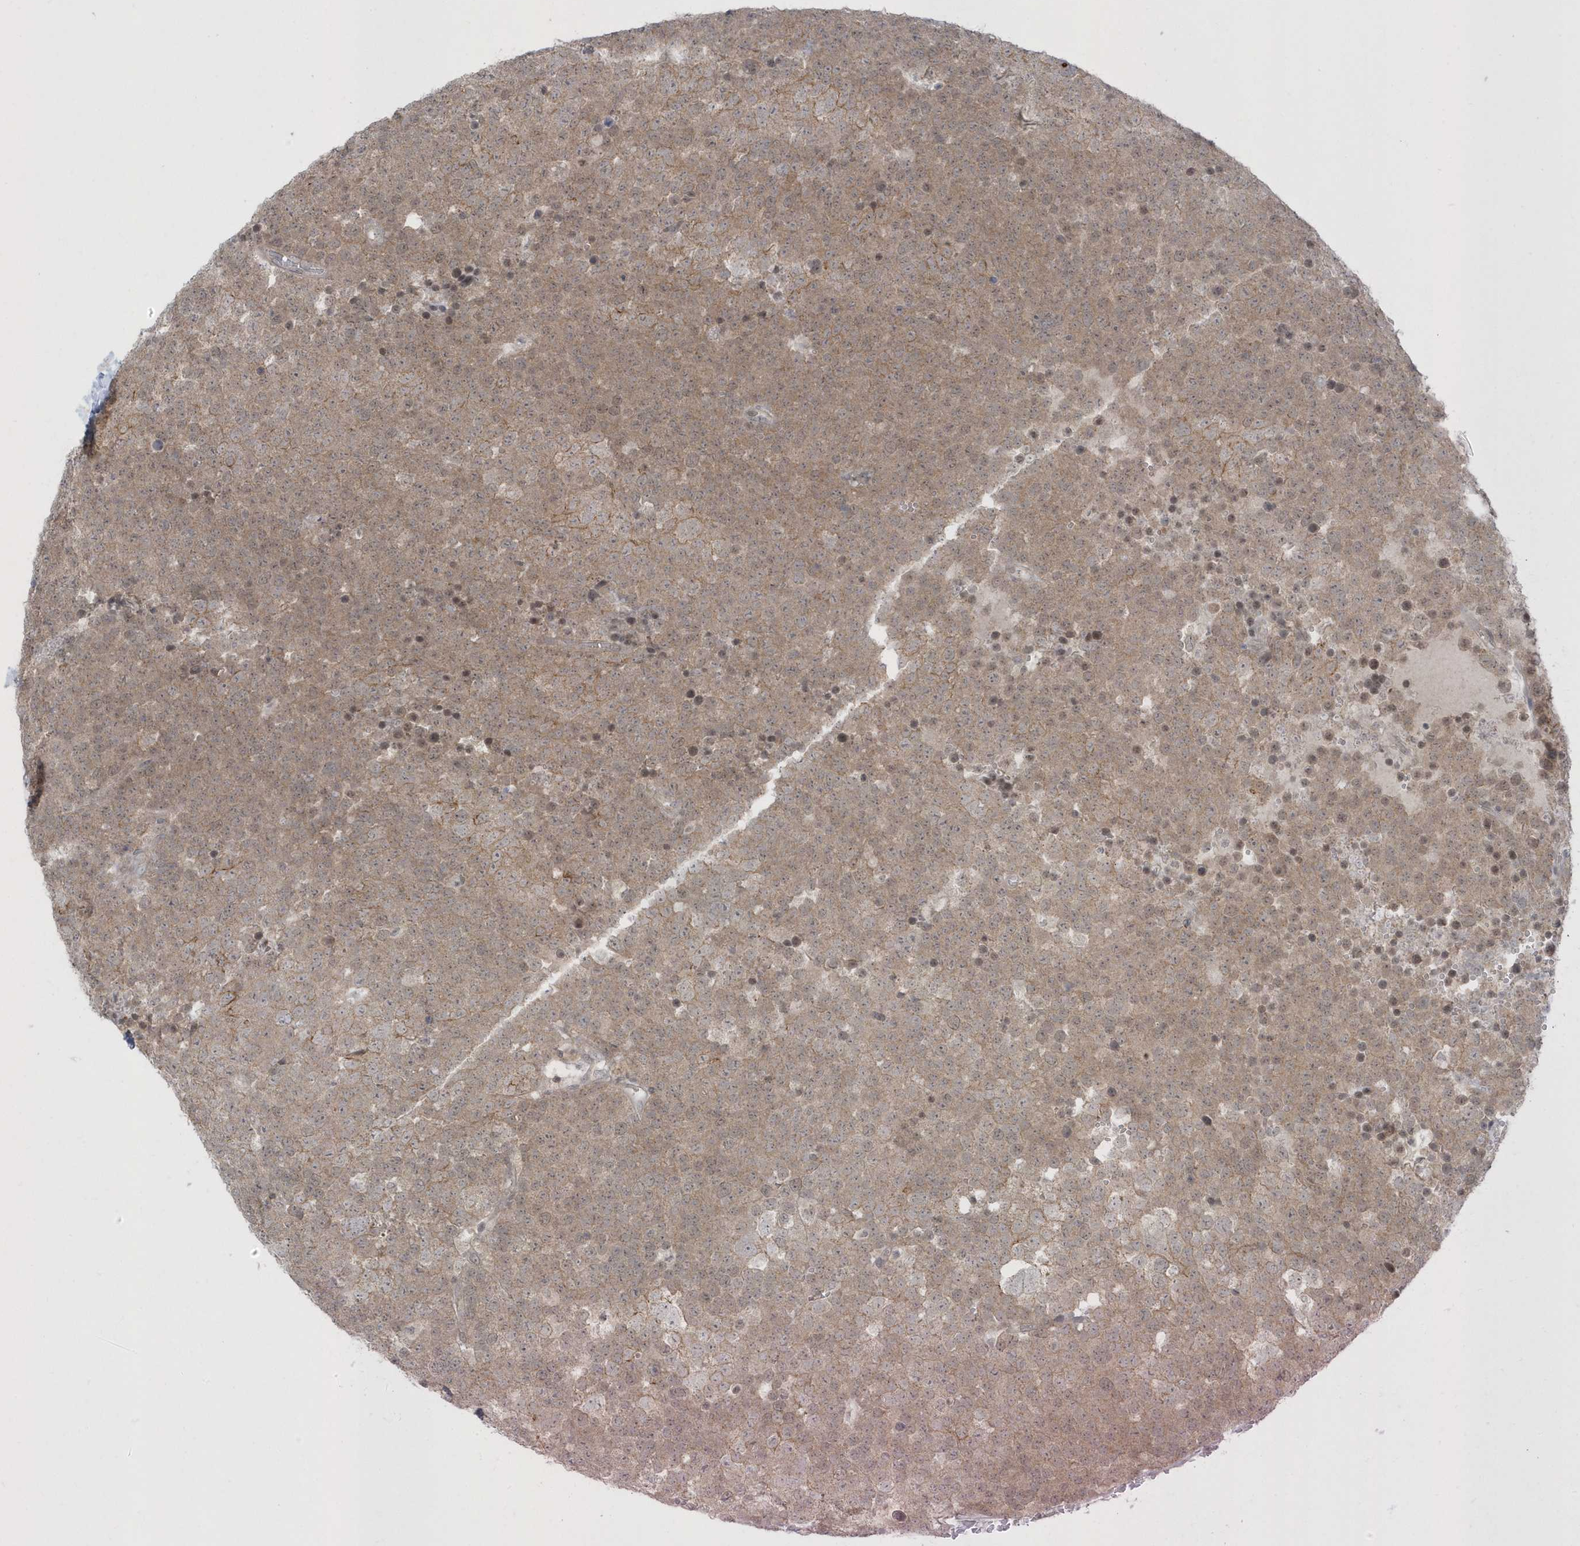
{"staining": {"intensity": "weak", "quantity": ">75%", "location": "cytoplasmic/membranous"}, "tissue": "testis cancer", "cell_type": "Tumor cells", "image_type": "cancer", "snomed": [{"axis": "morphology", "description": "Seminoma, NOS"}, {"axis": "topography", "description": "Testis"}], "caption": "IHC of human seminoma (testis) shows low levels of weak cytoplasmic/membranous staining in approximately >75% of tumor cells.", "gene": "PARD3B", "patient": {"sex": "male", "age": 71}}